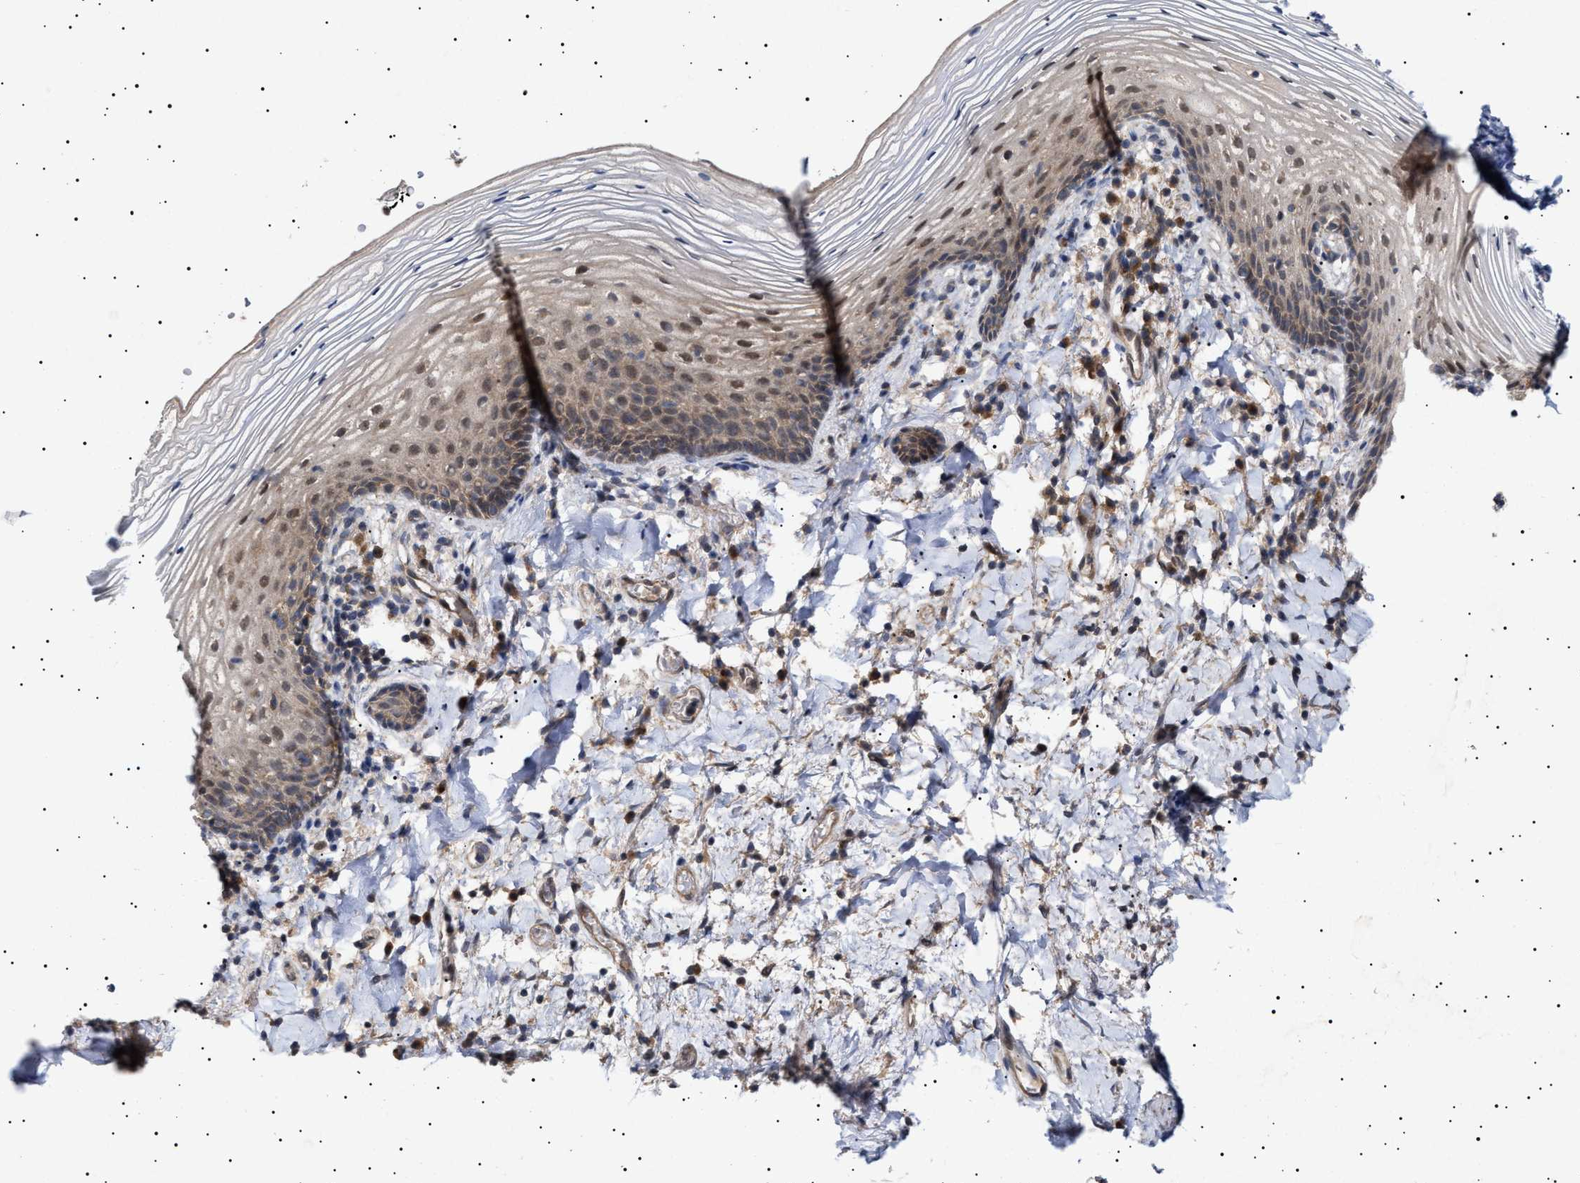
{"staining": {"intensity": "weak", "quantity": "25%-75%", "location": "cytoplasmic/membranous"}, "tissue": "vagina", "cell_type": "Squamous epithelial cells", "image_type": "normal", "snomed": [{"axis": "morphology", "description": "Normal tissue, NOS"}, {"axis": "topography", "description": "Vagina"}], "caption": "A histopathology image of human vagina stained for a protein demonstrates weak cytoplasmic/membranous brown staining in squamous epithelial cells. (Brightfield microscopy of DAB IHC at high magnification).", "gene": "NPLOC4", "patient": {"sex": "female", "age": 60}}